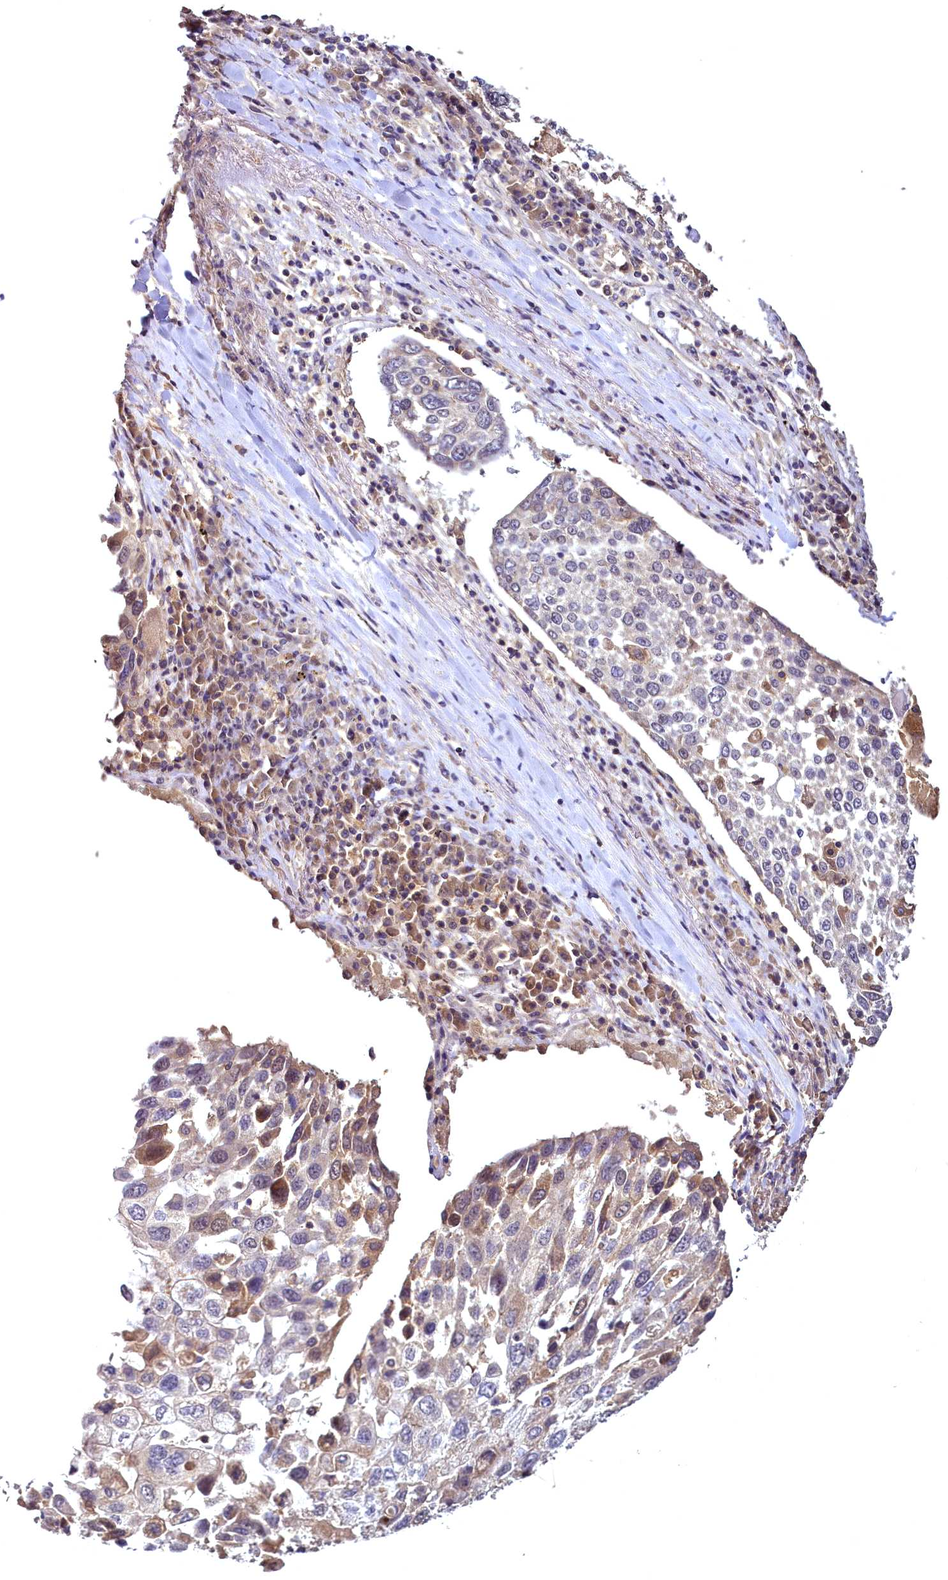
{"staining": {"intensity": "weak", "quantity": "<25%", "location": "cytoplasmic/membranous"}, "tissue": "lung cancer", "cell_type": "Tumor cells", "image_type": "cancer", "snomed": [{"axis": "morphology", "description": "Squamous cell carcinoma, NOS"}, {"axis": "topography", "description": "Lung"}], "caption": "The immunohistochemistry photomicrograph has no significant staining in tumor cells of lung squamous cell carcinoma tissue.", "gene": "TMEM39A", "patient": {"sex": "male", "age": 65}}